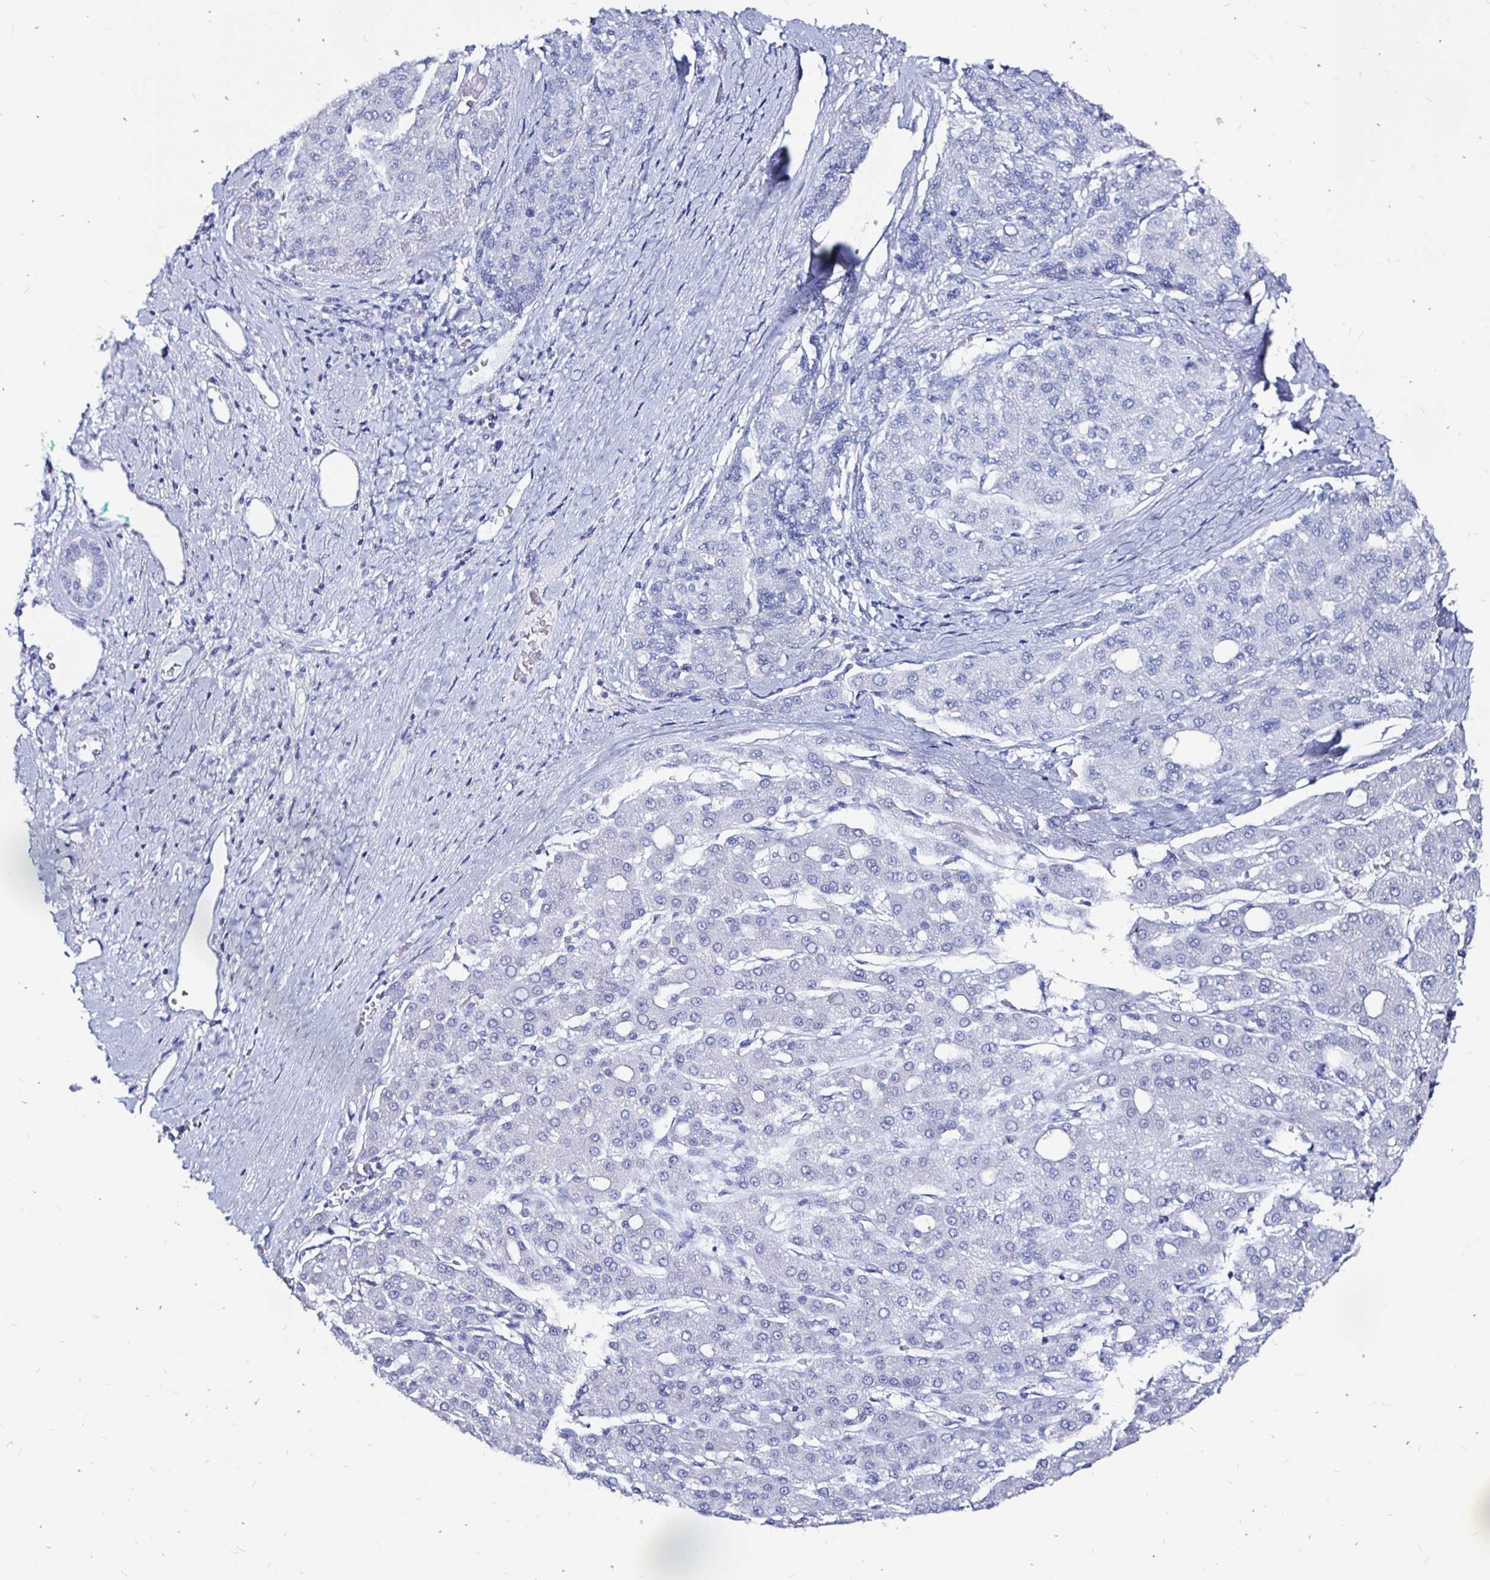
{"staining": {"intensity": "negative", "quantity": "none", "location": "none"}, "tissue": "liver cancer", "cell_type": "Tumor cells", "image_type": "cancer", "snomed": [{"axis": "morphology", "description": "Carcinoma, Hepatocellular, NOS"}, {"axis": "topography", "description": "Liver"}], "caption": "Immunohistochemical staining of liver hepatocellular carcinoma shows no significant staining in tumor cells. The staining is performed using DAB brown chromogen with nuclei counter-stained in using hematoxylin.", "gene": "LUZP4", "patient": {"sex": "male", "age": 65}}